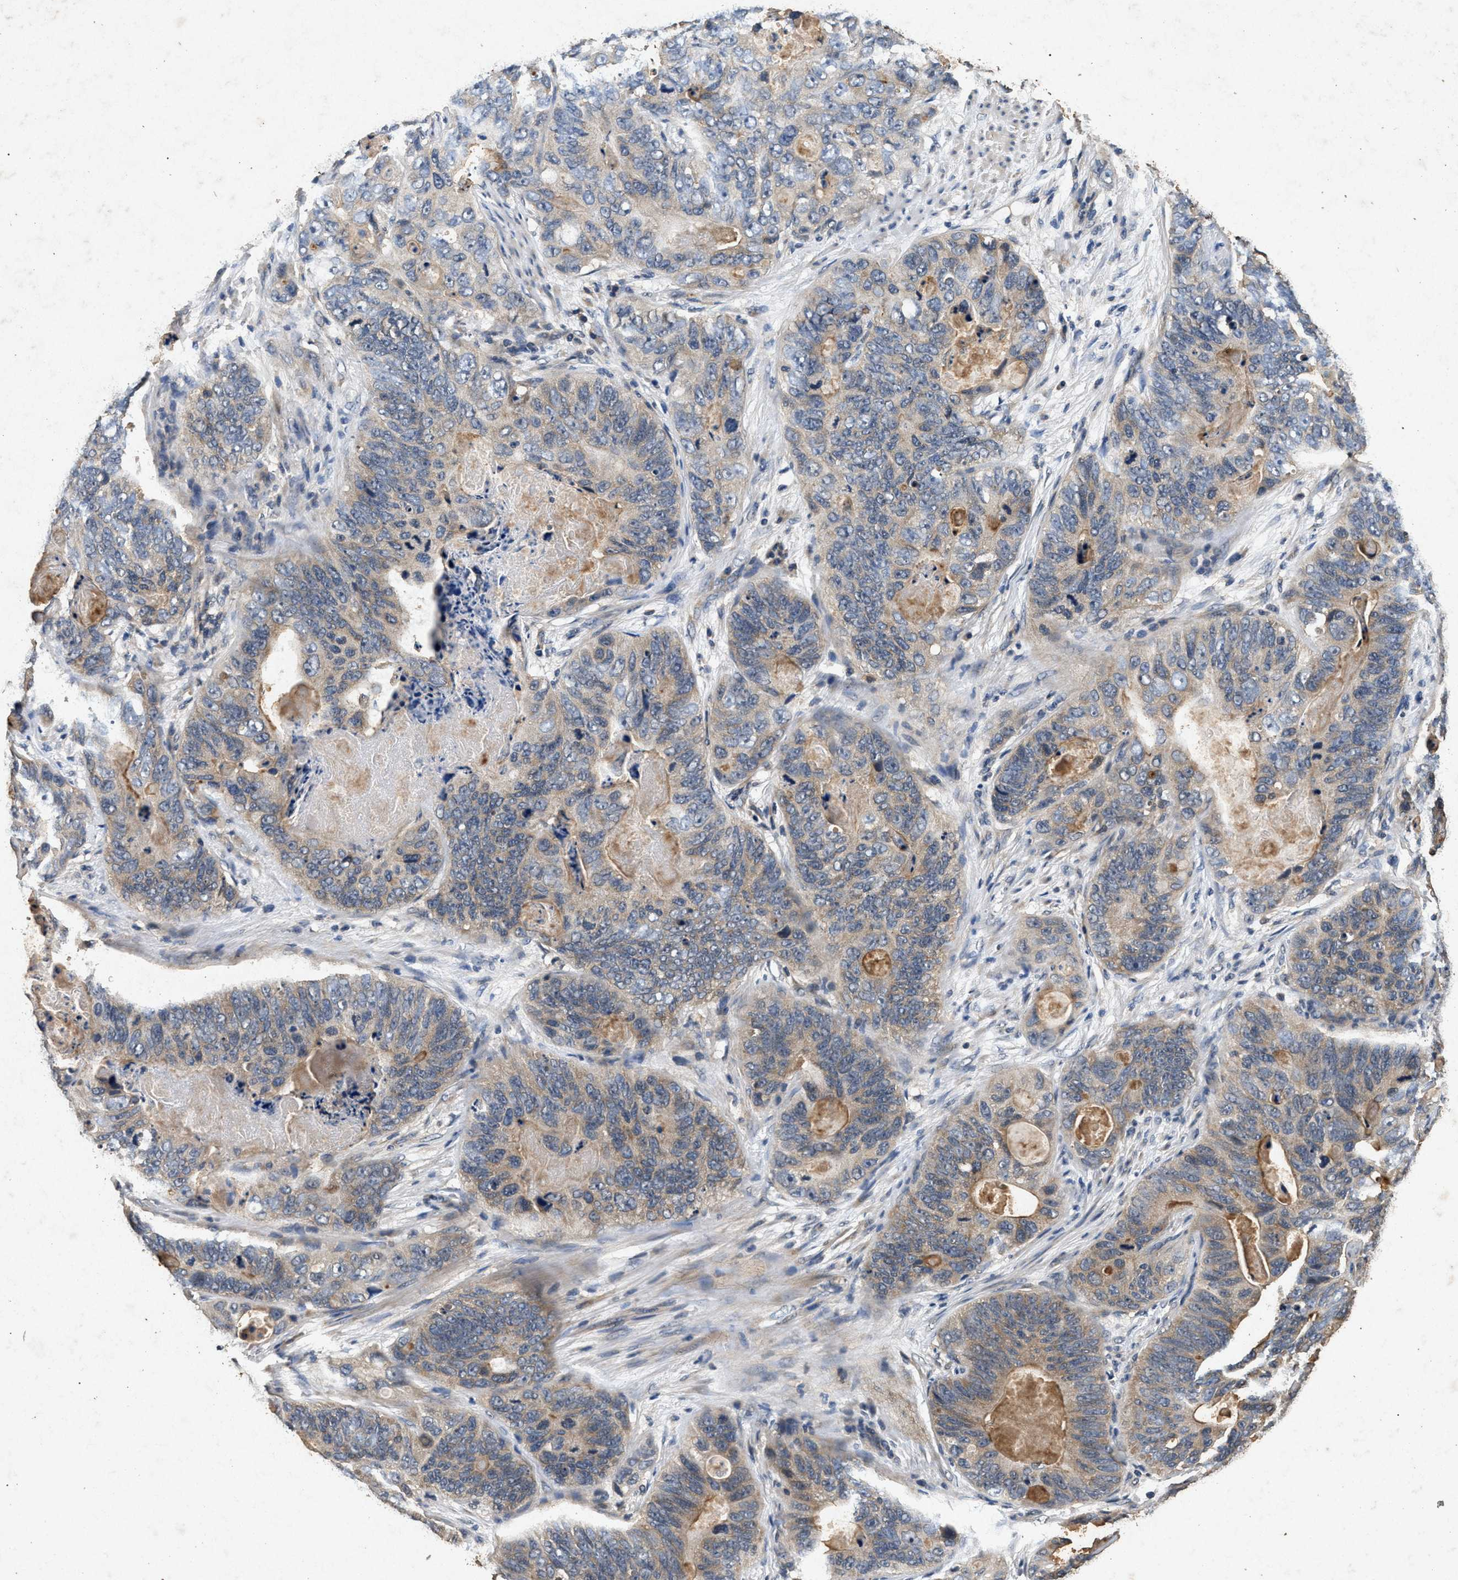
{"staining": {"intensity": "weak", "quantity": "<25%", "location": "cytoplasmic/membranous"}, "tissue": "stomach cancer", "cell_type": "Tumor cells", "image_type": "cancer", "snomed": [{"axis": "morphology", "description": "Adenocarcinoma, NOS"}, {"axis": "topography", "description": "Stomach"}], "caption": "IHC of stomach adenocarcinoma exhibits no positivity in tumor cells.", "gene": "PPP1CC", "patient": {"sex": "female", "age": 89}}